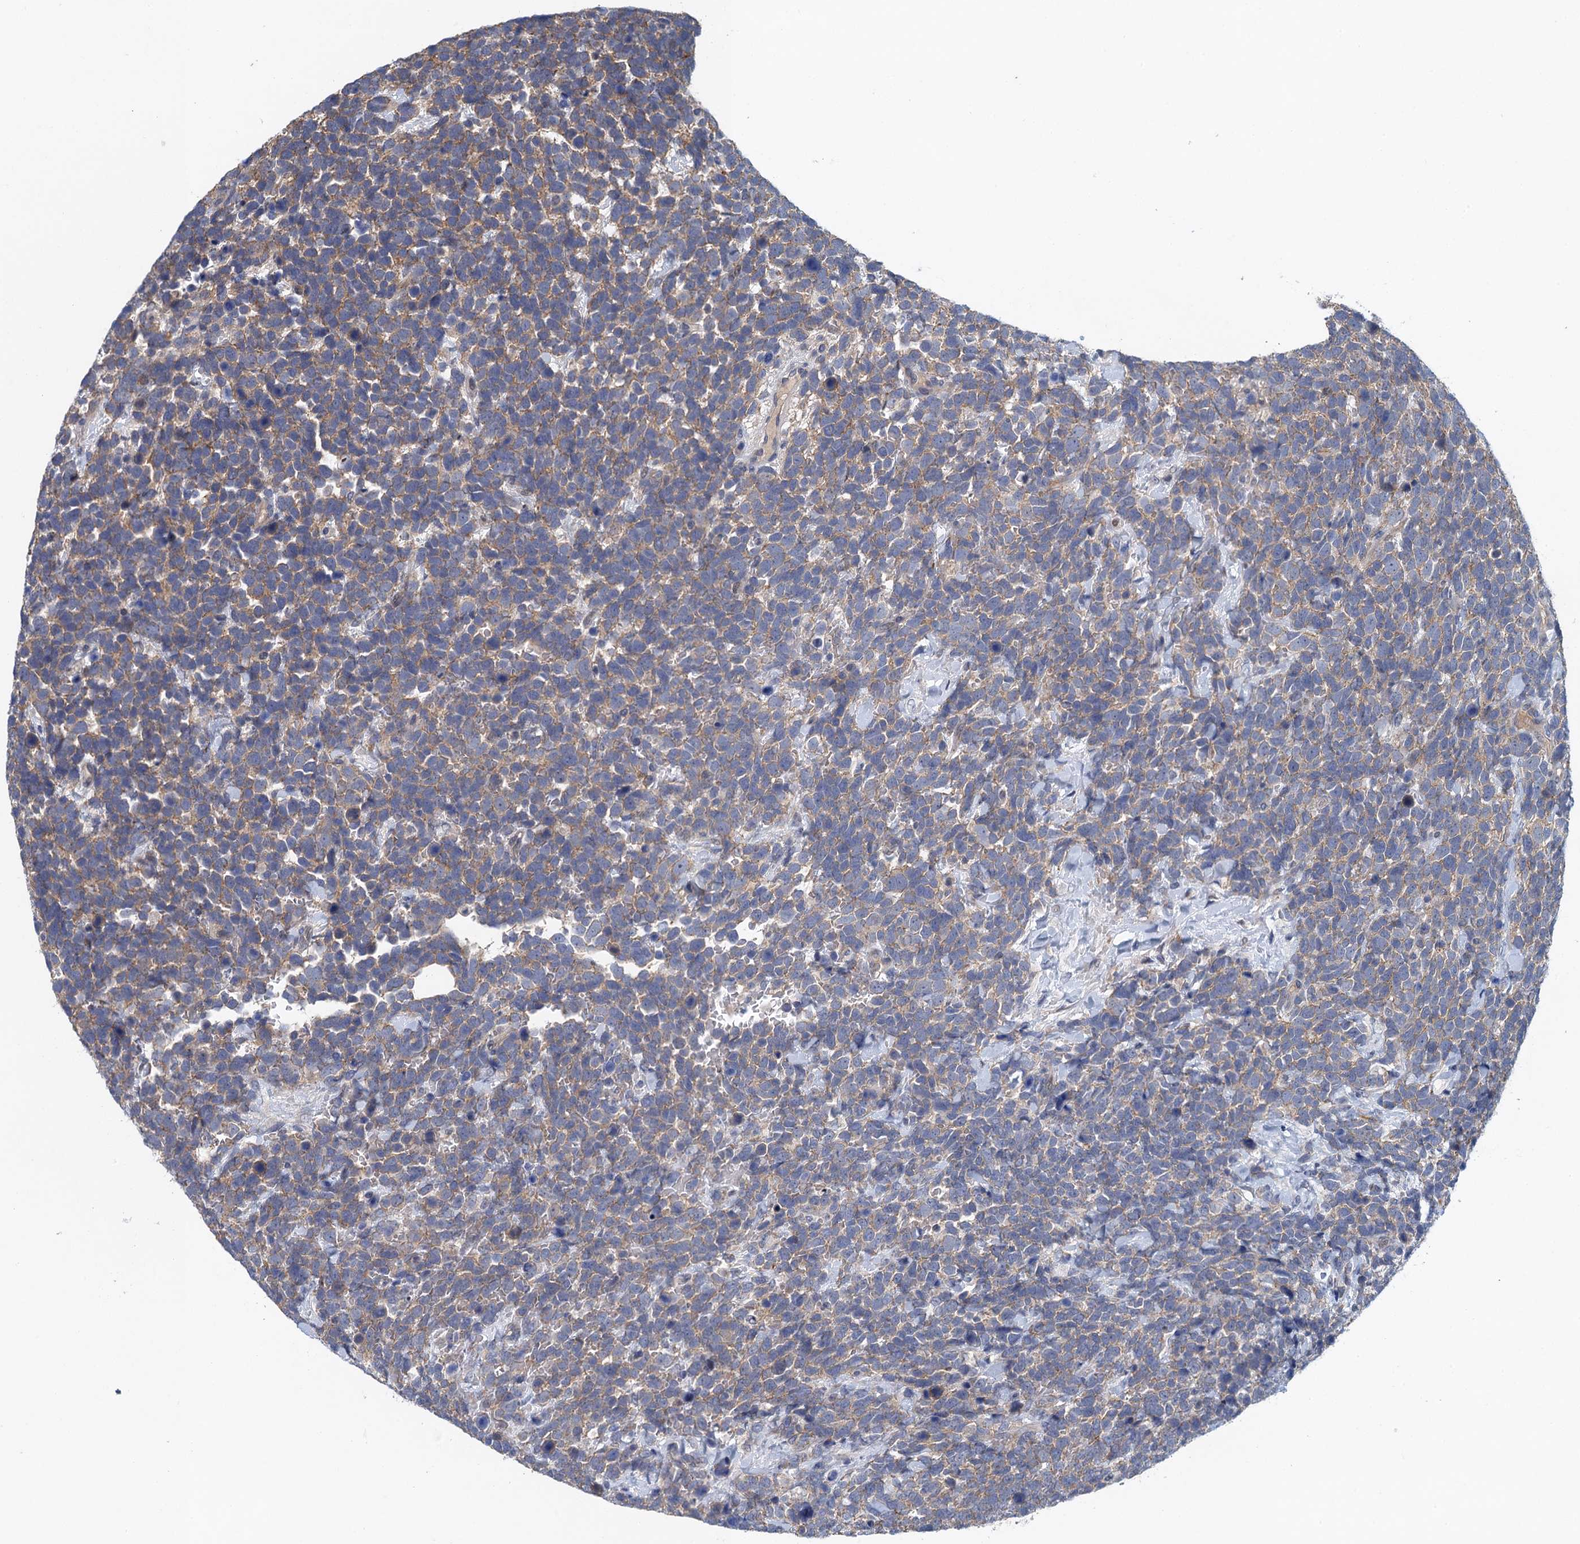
{"staining": {"intensity": "weak", "quantity": "25%-75%", "location": "cytoplasmic/membranous"}, "tissue": "urothelial cancer", "cell_type": "Tumor cells", "image_type": "cancer", "snomed": [{"axis": "morphology", "description": "Urothelial carcinoma, High grade"}, {"axis": "topography", "description": "Urinary bladder"}], "caption": "Urothelial cancer stained with DAB (3,3'-diaminobenzidine) immunohistochemistry reveals low levels of weak cytoplasmic/membranous positivity in about 25%-75% of tumor cells.", "gene": "MDM1", "patient": {"sex": "female", "age": 82}}